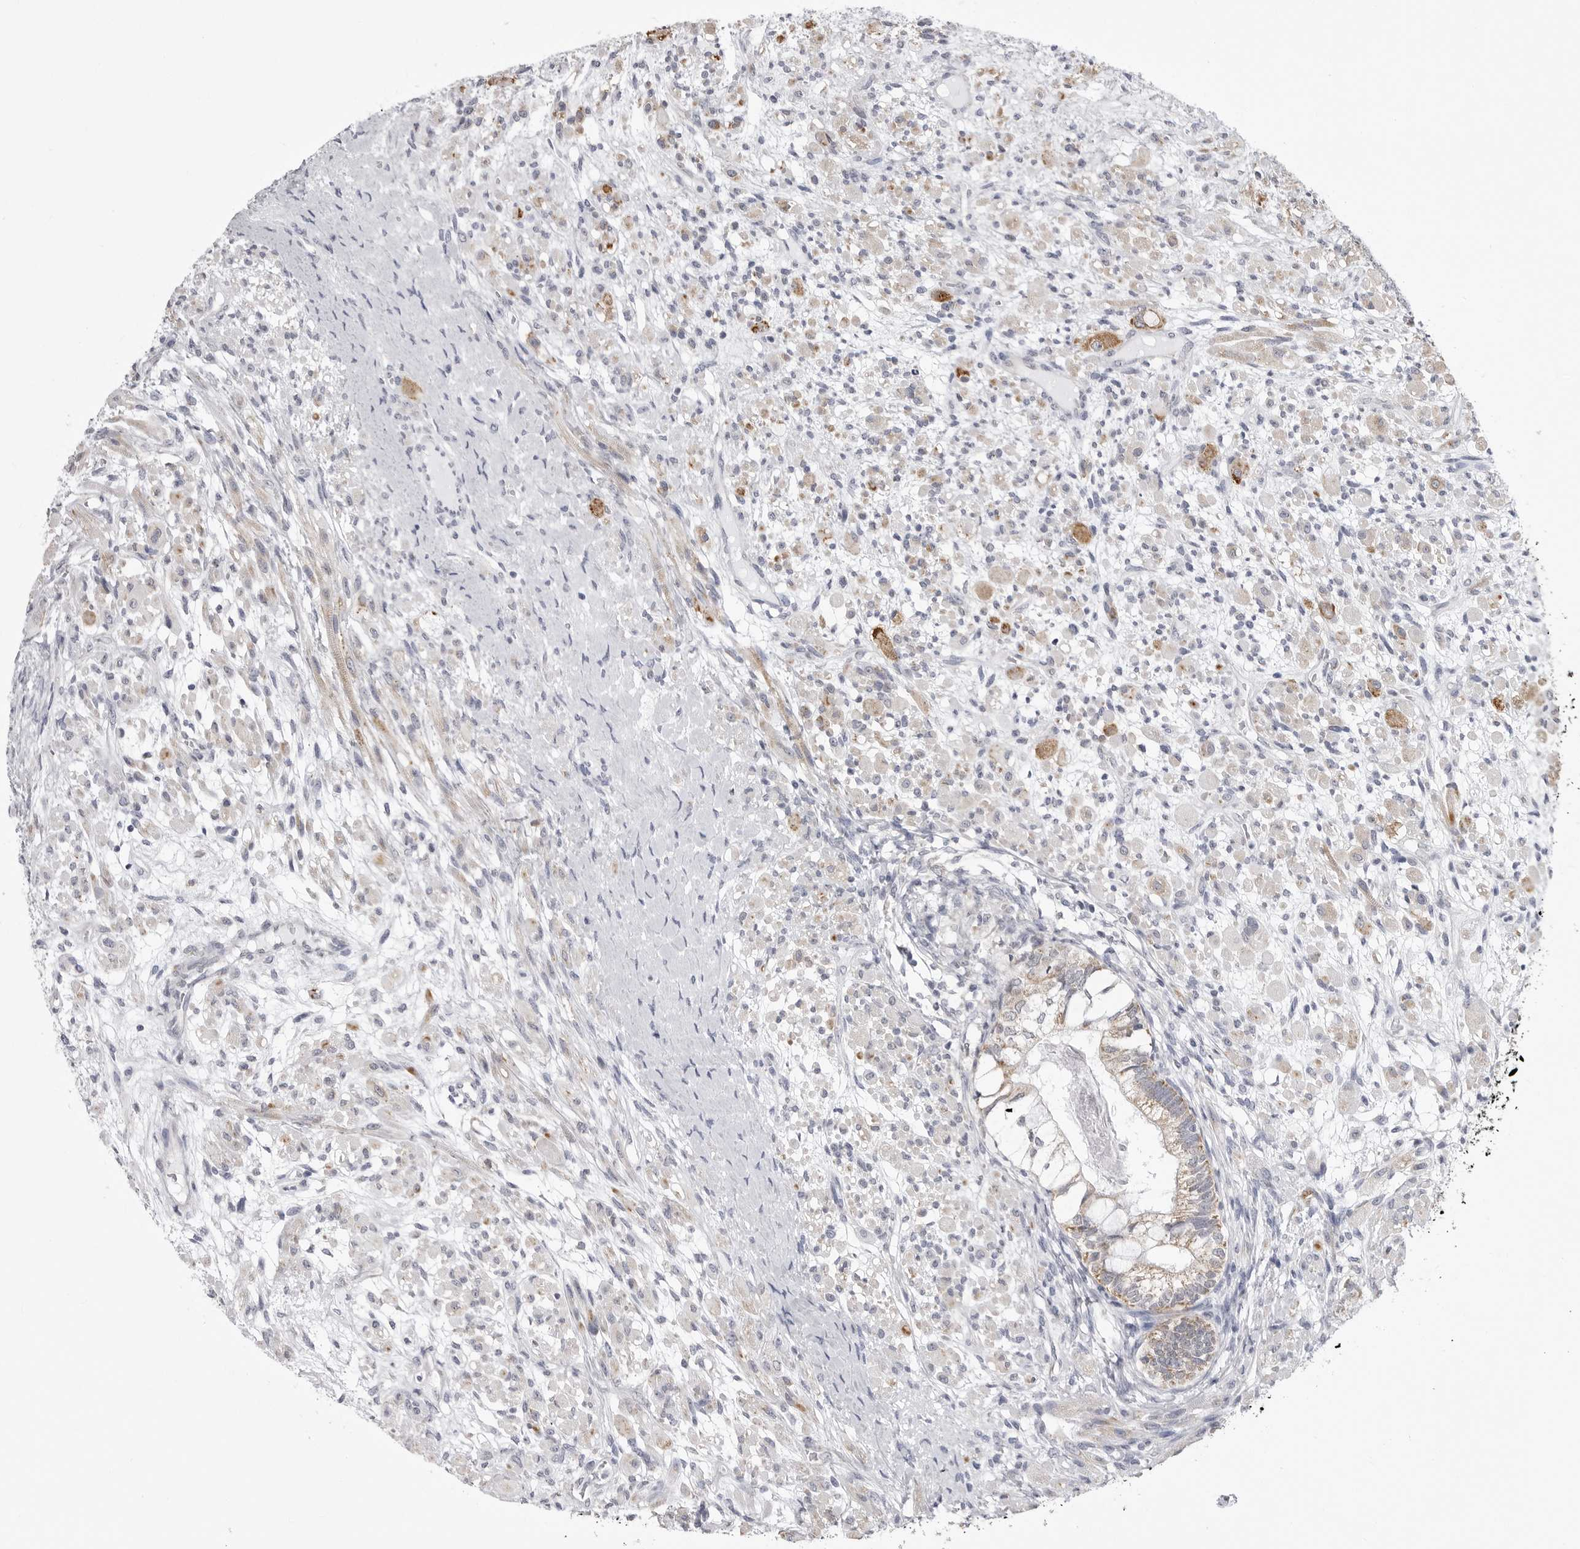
{"staining": {"intensity": "negative", "quantity": "none", "location": "none"}, "tissue": "testis cancer", "cell_type": "Tumor cells", "image_type": "cancer", "snomed": [{"axis": "morphology", "description": "Seminoma, NOS"}, {"axis": "morphology", "description": "Carcinoma, Embryonal, NOS"}, {"axis": "topography", "description": "Testis"}], "caption": "The immunohistochemistry (IHC) histopathology image has no significant positivity in tumor cells of seminoma (testis) tissue. (Immunohistochemistry, brightfield microscopy, high magnification).", "gene": "FH", "patient": {"sex": "male", "age": 28}}